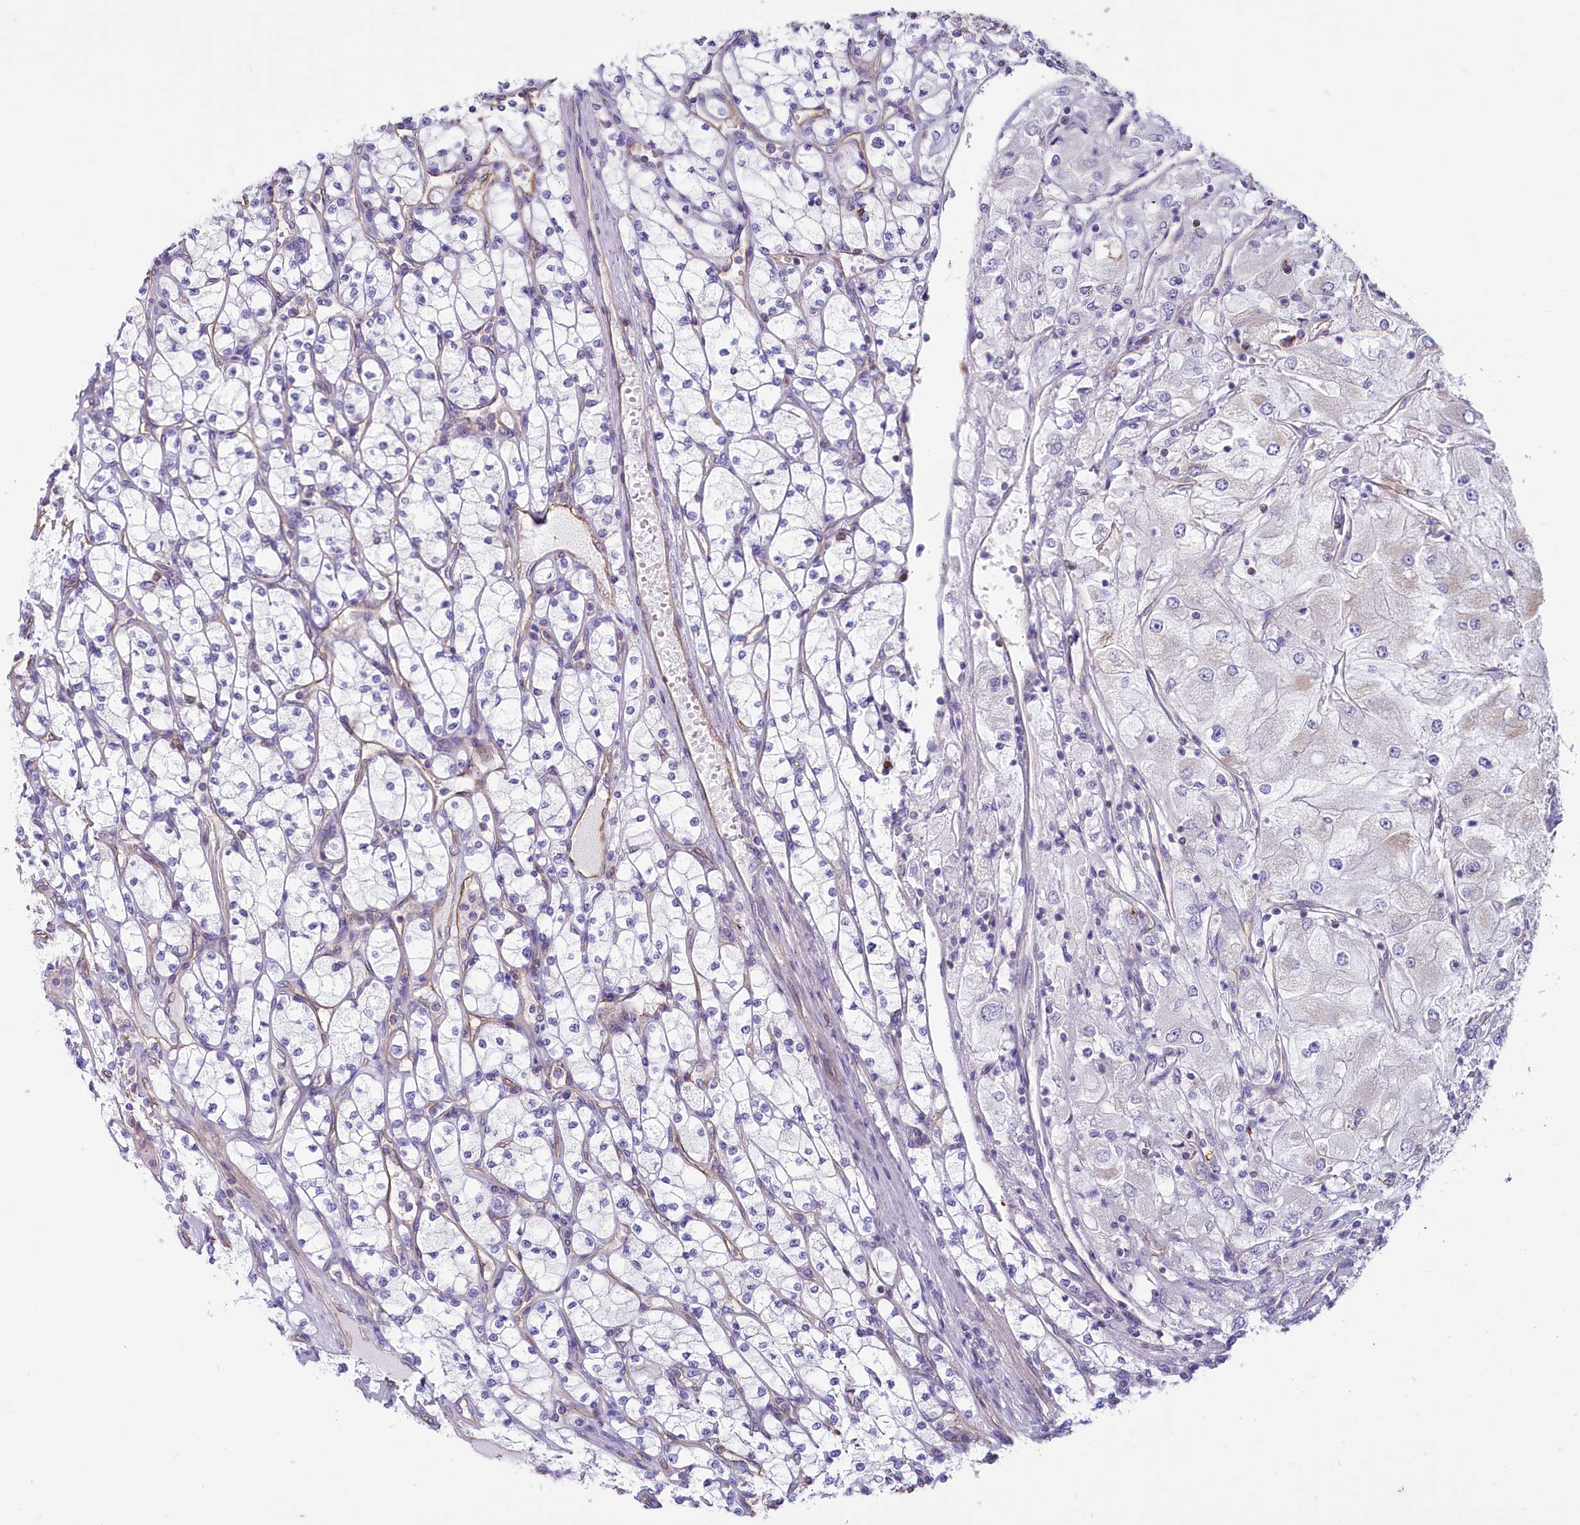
{"staining": {"intensity": "negative", "quantity": "none", "location": "none"}, "tissue": "renal cancer", "cell_type": "Tumor cells", "image_type": "cancer", "snomed": [{"axis": "morphology", "description": "Adenocarcinoma, NOS"}, {"axis": "topography", "description": "Kidney"}], "caption": "Immunohistochemistry (IHC) of human renal cancer shows no staining in tumor cells.", "gene": "LMOD3", "patient": {"sex": "male", "age": 80}}